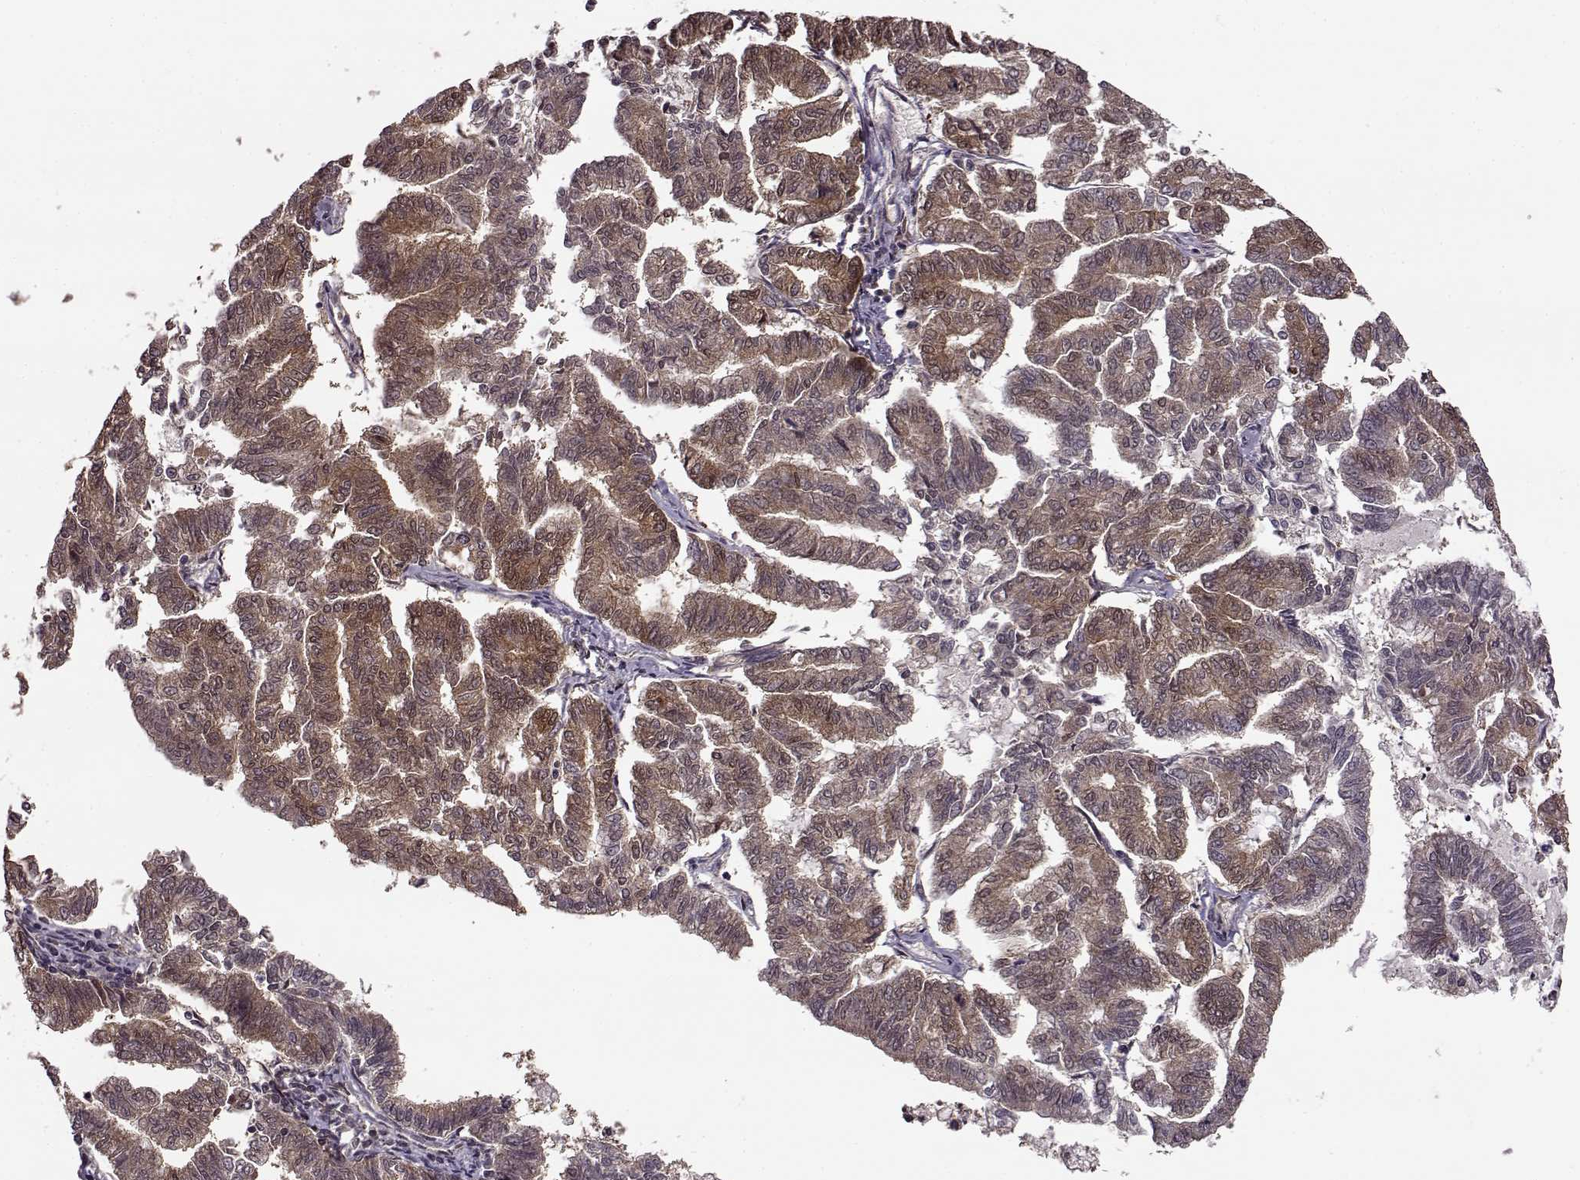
{"staining": {"intensity": "weak", "quantity": "25%-75%", "location": "cytoplasmic/membranous,nuclear"}, "tissue": "endometrial cancer", "cell_type": "Tumor cells", "image_type": "cancer", "snomed": [{"axis": "morphology", "description": "Adenocarcinoma, NOS"}, {"axis": "topography", "description": "Endometrium"}], "caption": "Endometrial cancer (adenocarcinoma) stained with immunohistochemistry demonstrates weak cytoplasmic/membranous and nuclear expression in approximately 25%-75% of tumor cells. (IHC, brightfield microscopy, high magnification).", "gene": "FTO", "patient": {"sex": "female", "age": 79}}